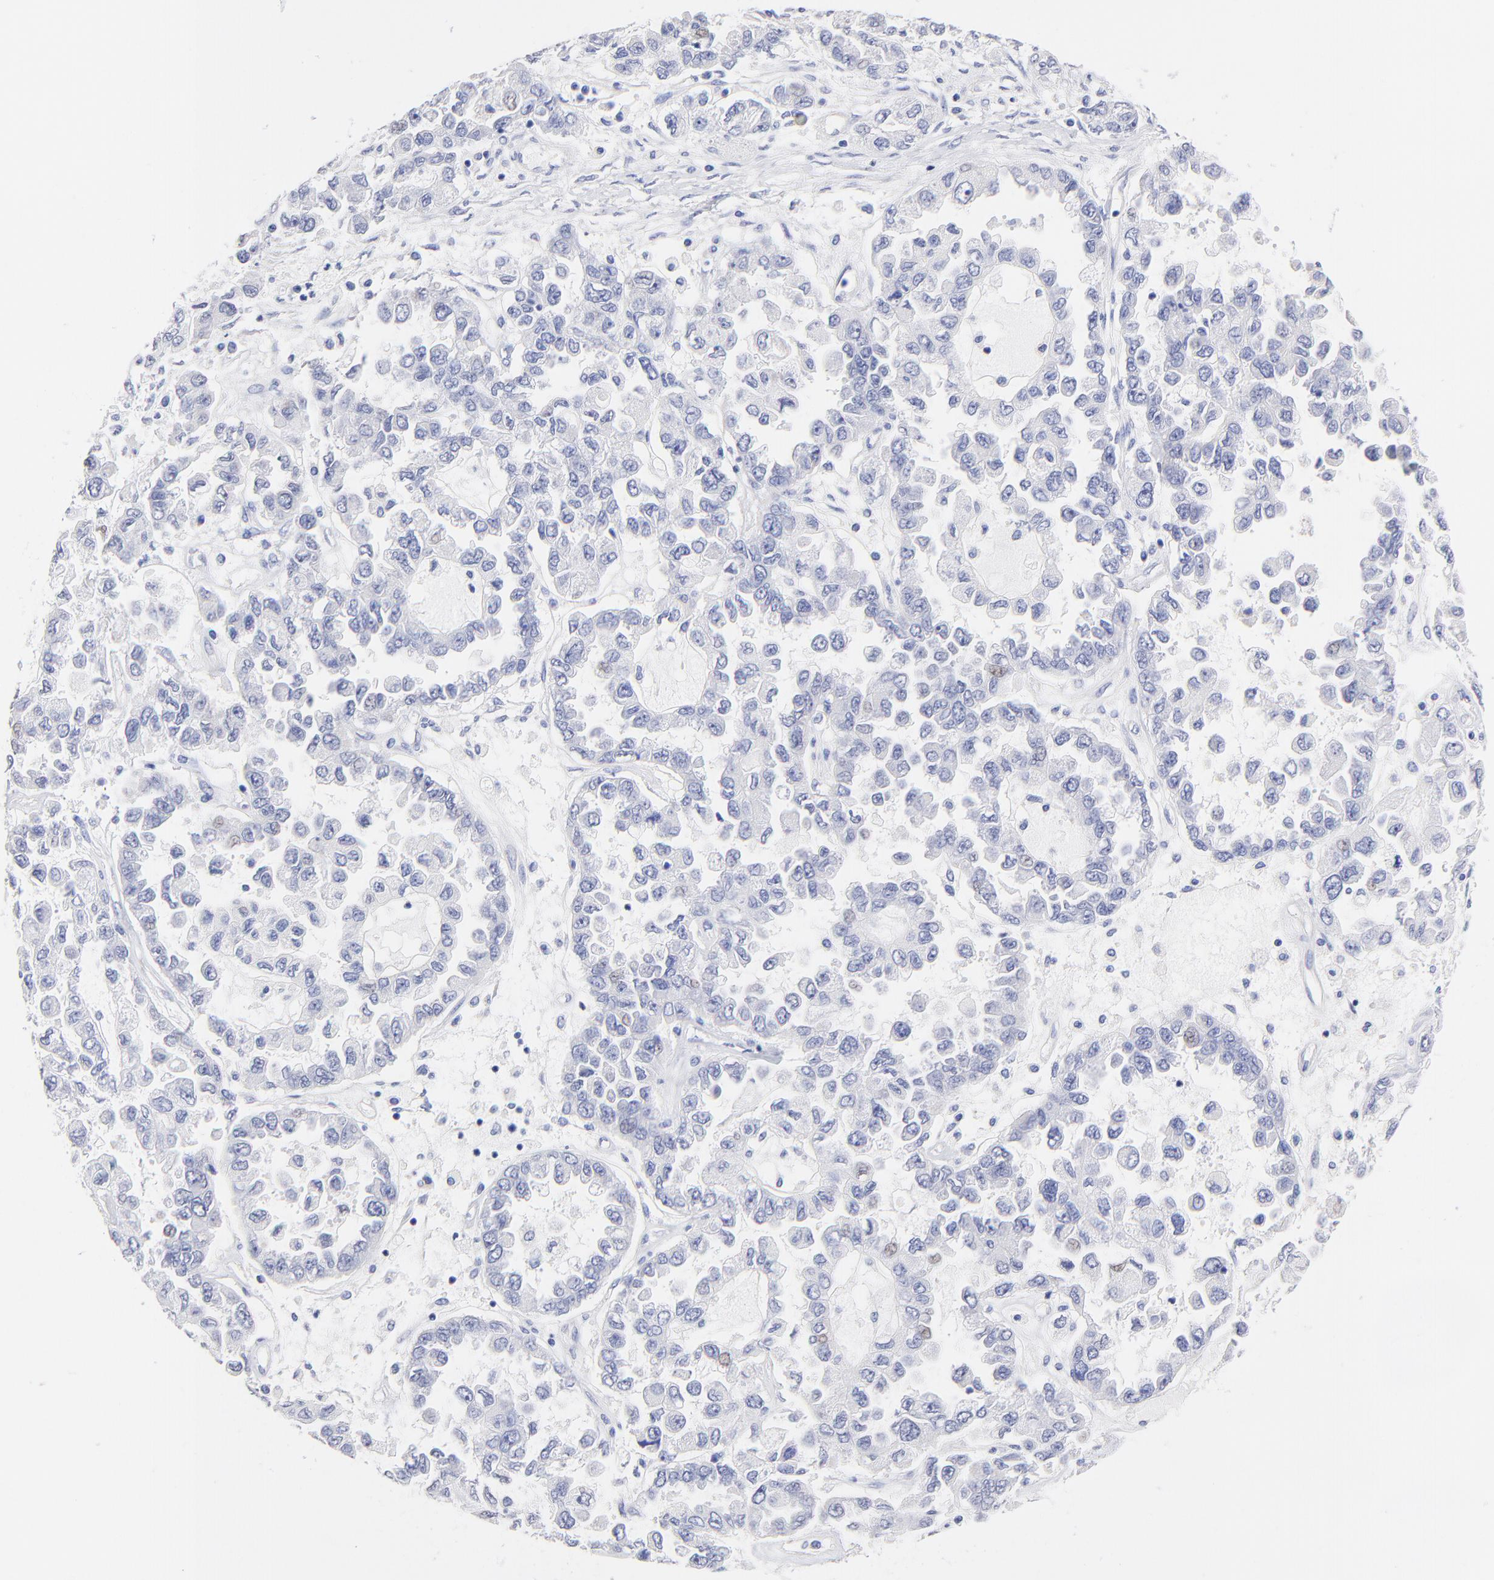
{"staining": {"intensity": "negative", "quantity": "none", "location": "none"}, "tissue": "ovarian cancer", "cell_type": "Tumor cells", "image_type": "cancer", "snomed": [{"axis": "morphology", "description": "Cystadenocarcinoma, serous, NOS"}, {"axis": "topography", "description": "Ovary"}], "caption": "This is an immunohistochemistry (IHC) photomicrograph of human ovarian serous cystadenocarcinoma. There is no expression in tumor cells.", "gene": "CFAP57", "patient": {"sex": "female", "age": 84}}